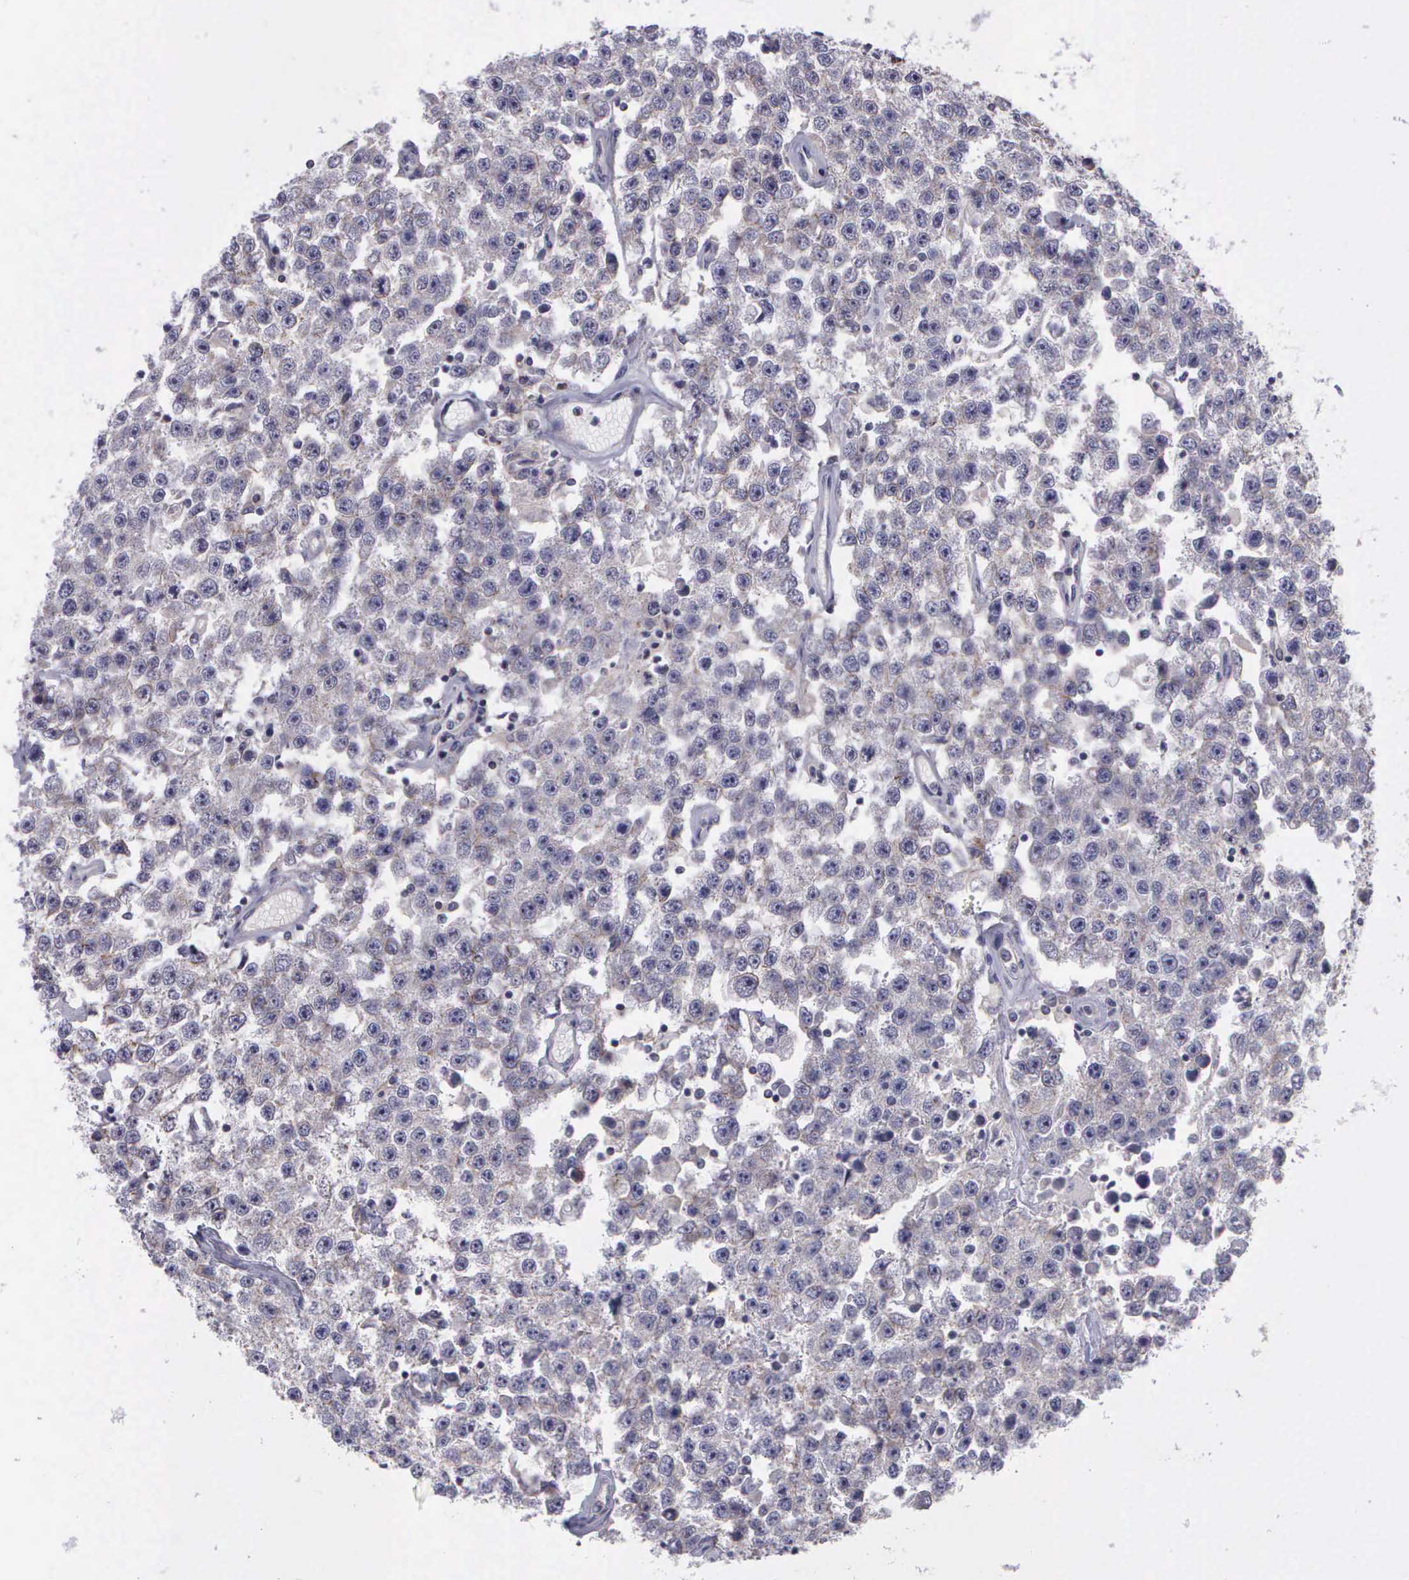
{"staining": {"intensity": "negative", "quantity": "none", "location": "none"}, "tissue": "testis cancer", "cell_type": "Tumor cells", "image_type": "cancer", "snomed": [{"axis": "morphology", "description": "Seminoma, NOS"}, {"axis": "topography", "description": "Testis"}], "caption": "Immunohistochemical staining of testis cancer shows no significant staining in tumor cells.", "gene": "MICAL3", "patient": {"sex": "male", "age": 52}}